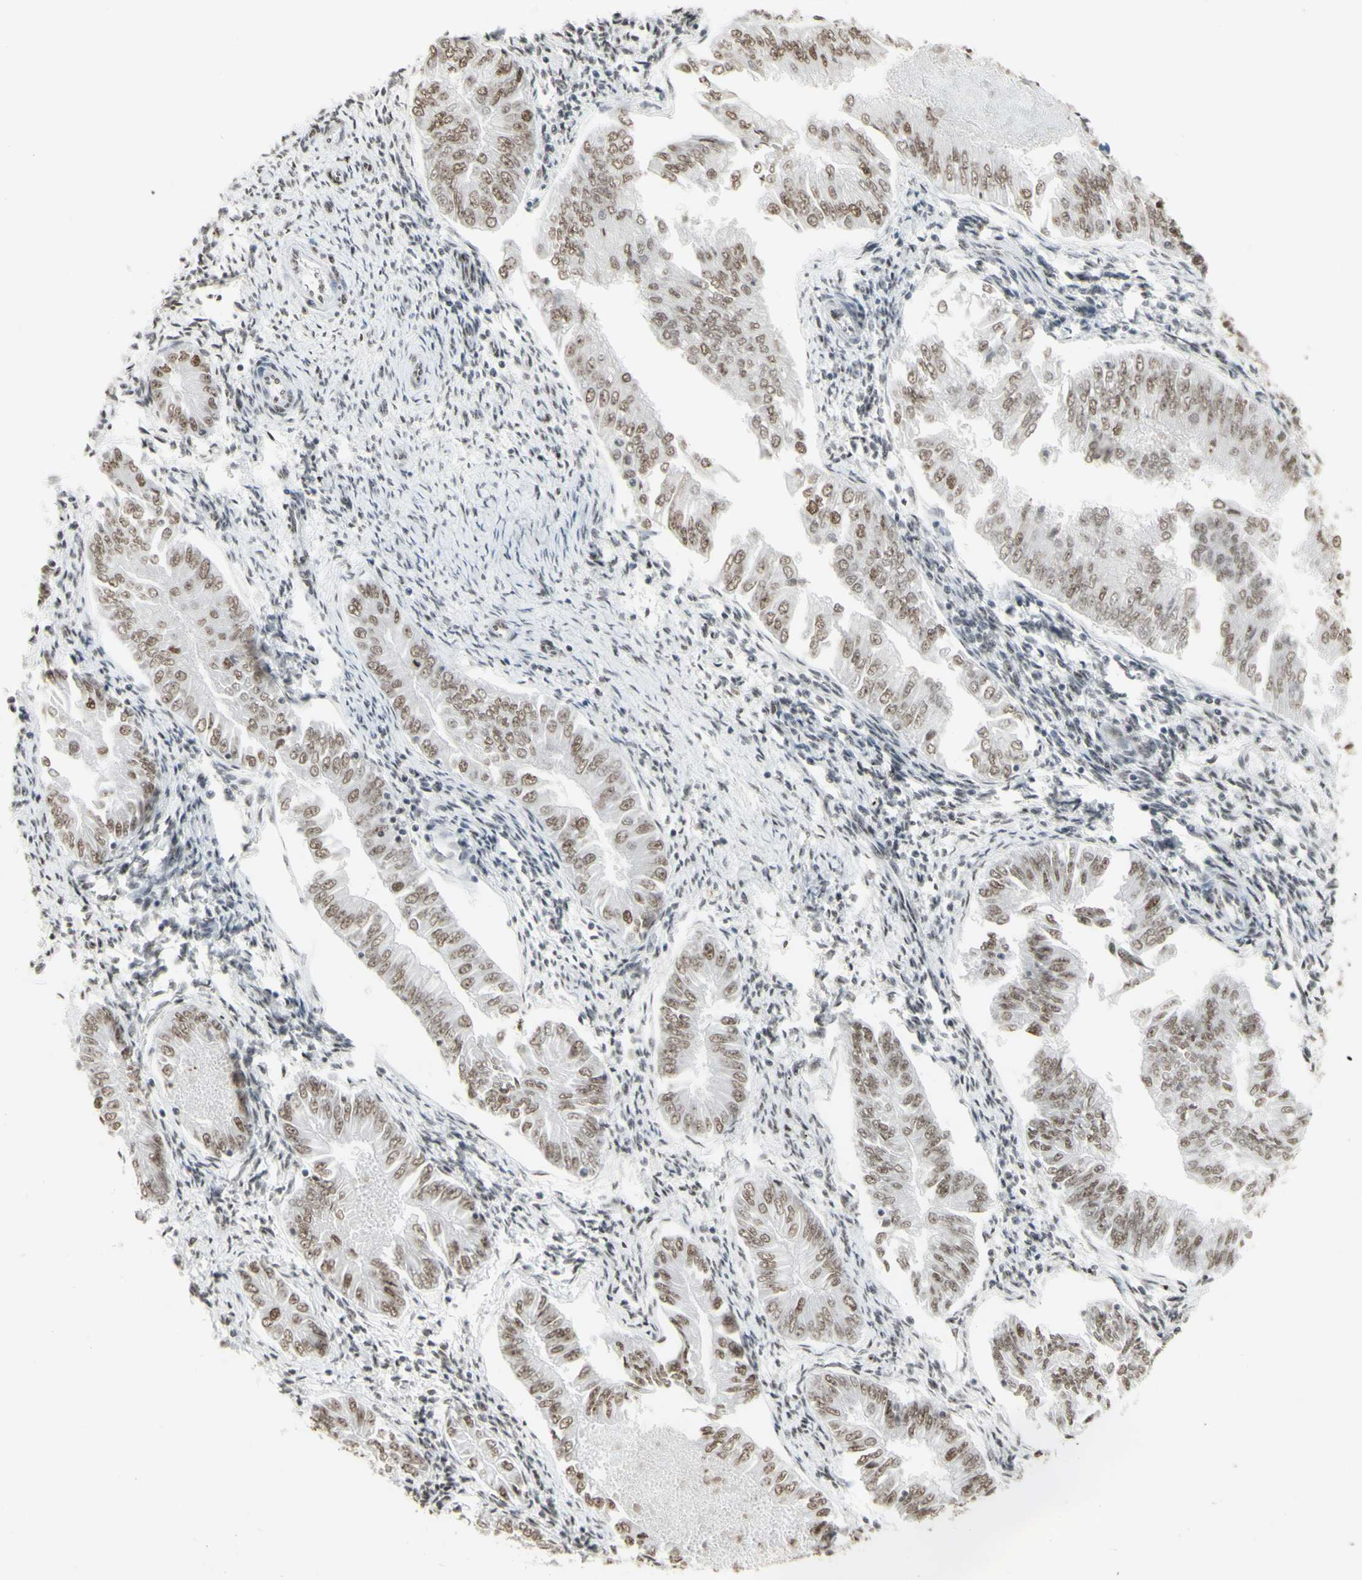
{"staining": {"intensity": "moderate", "quantity": ">75%", "location": "nuclear"}, "tissue": "endometrial cancer", "cell_type": "Tumor cells", "image_type": "cancer", "snomed": [{"axis": "morphology", "description": "Adenocarcinoma, NOS"}, {"axis": "topography", "description": "Endometrium"}], "caption": "A histopathology image of human endometrial adenocarcinoma stained for a protein exhibits moderate nuclear brown staining in tumor cells.", "gene": "TRIM28", "patient": {"sex": "female", "age": 53}}